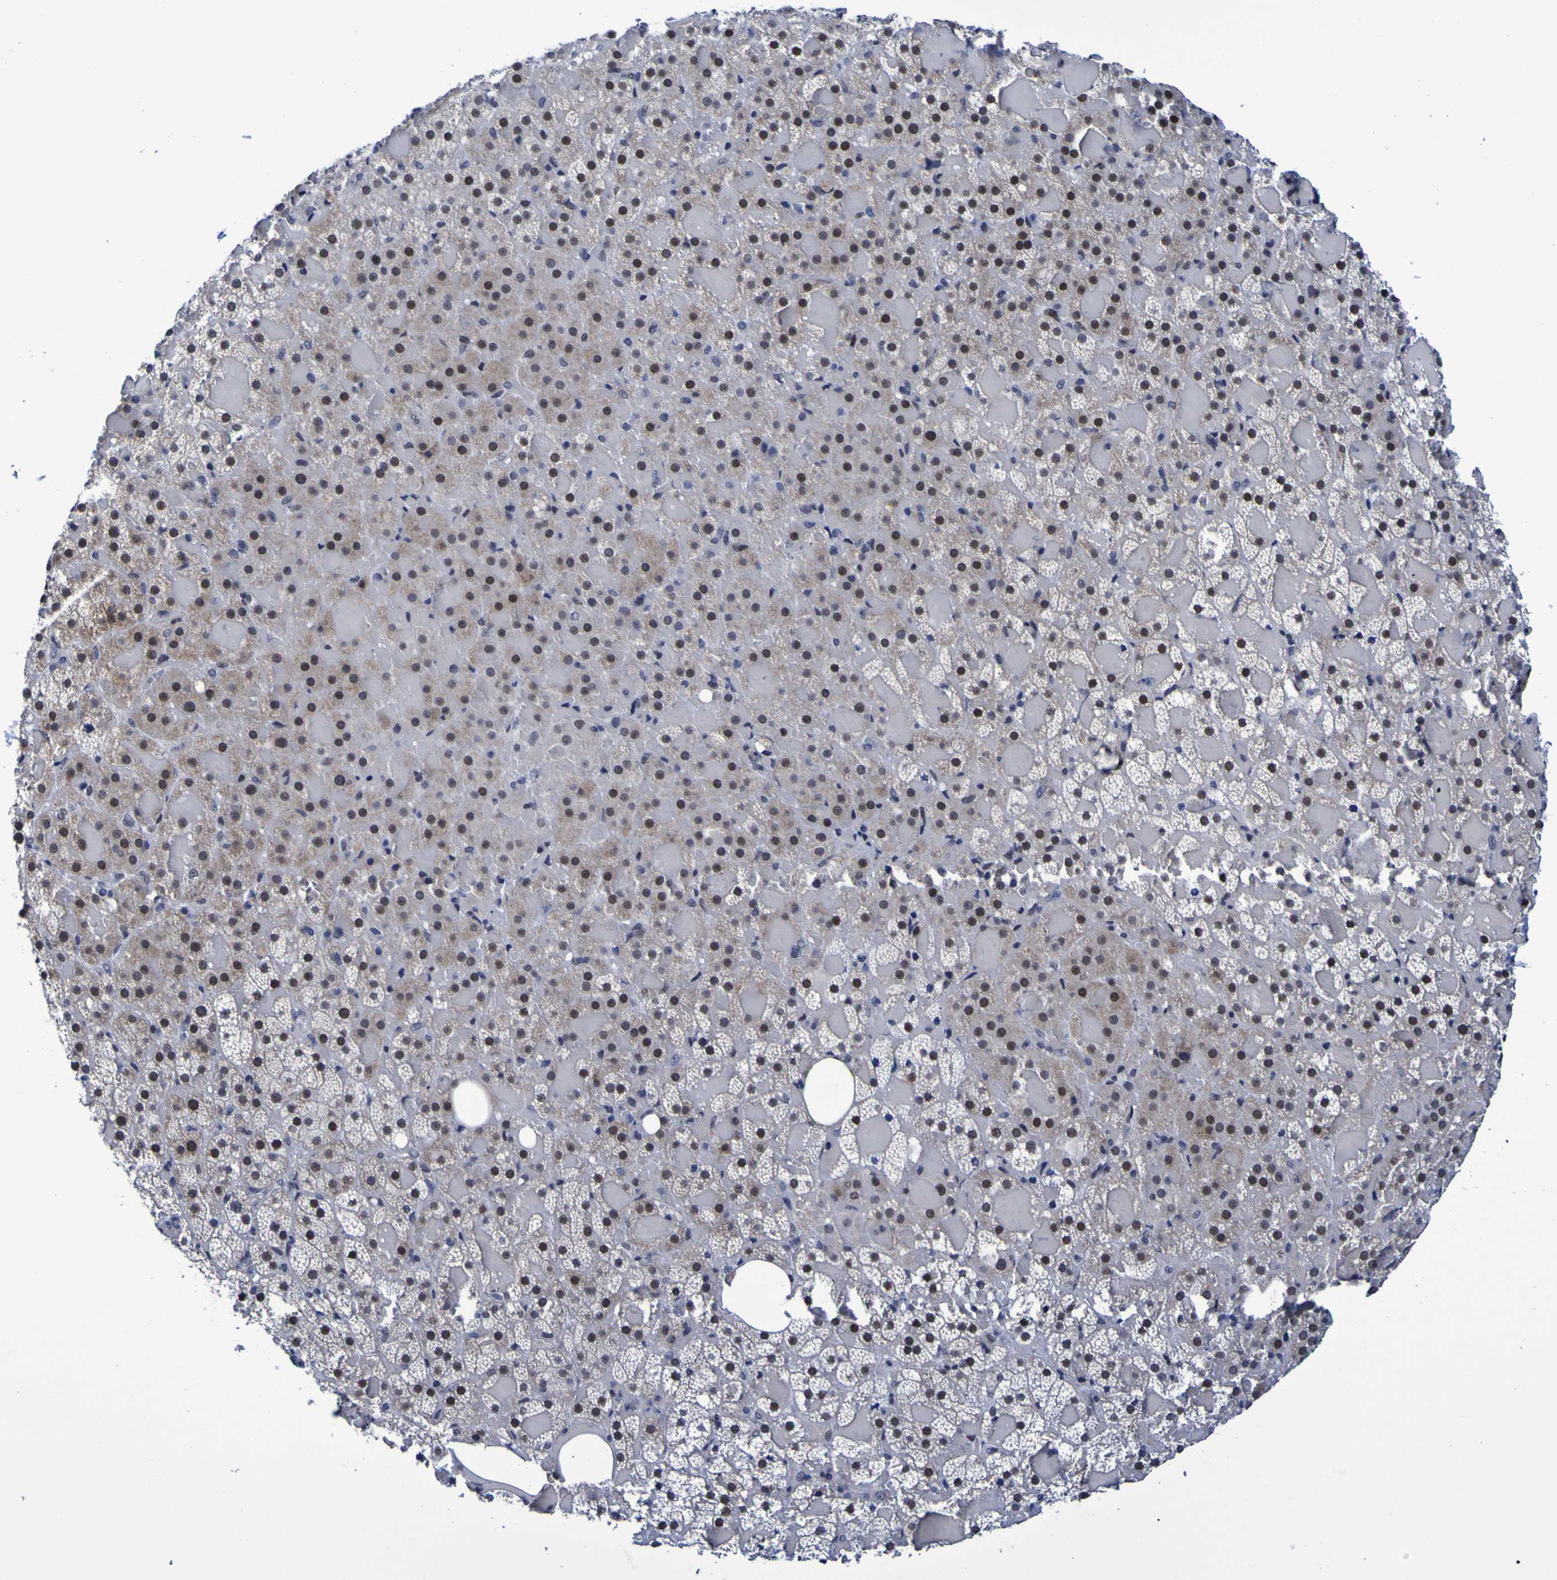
{"staining": {"intensity": "moderate", "quantity": ">75%", "location": "cytoplasmic/membranous,nuclear"}, "tissue": "adrenal gland", "cell_type": "Glandular cells", "image_type": "normal", "snomed": [{"axis": "morphology", "description": "Normal tissue, NOS"}, {"axis": "topography", "description": "Adrenal gland"}], "caption": "Approximately >75% of glandular cells in benign adrenal gland reveal moderate cytoplasmic/membranous,nuclear protein expression as visualized by brown immunohistochemical staining.", "gene": "MBD3", "patient": {"sex": "female", "age": 59}}